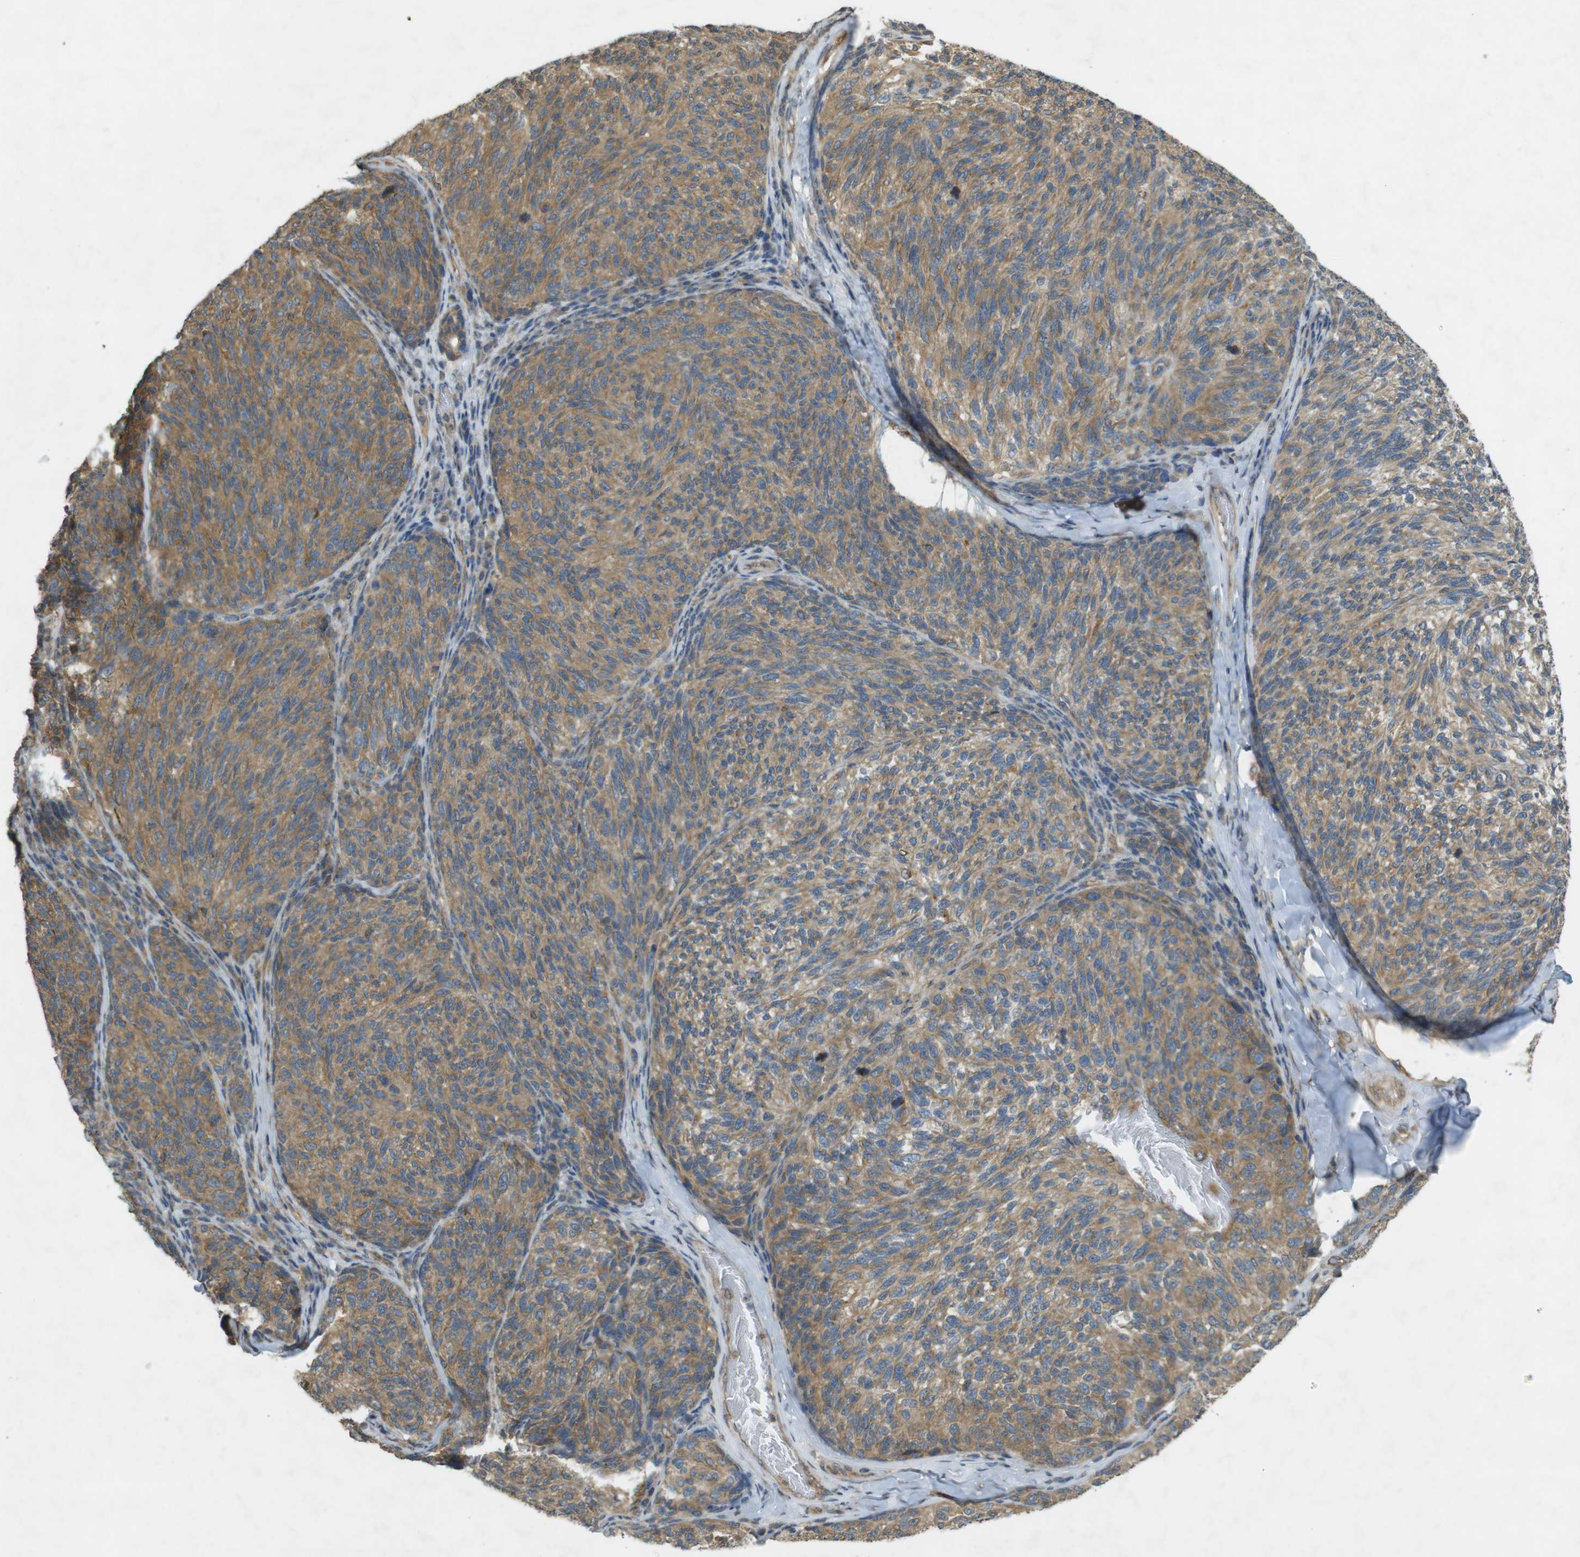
{"staining": {"intensity": "moderate", "quantity": ">75%", "location": "cytoplasmic/membranous"}, "tissue": "melanoma", "cell_type": "Tumor cells", "image_type": "cancer", "snomed": [{"axis": "morphology", "description": "Malignant melanoma, NOS"}, {"axis": "topography", "description": "Skin"}], "caption": "Moderate cytoplasmic/membranous staining is identified in approximately >75% of tumor cells in malignant melanoma. Immunohistochemistry stains the protein in brown and the nuclei are stained blue.", "gene": "KIF5B", "patient": {"sex": "female", "age": 73}}